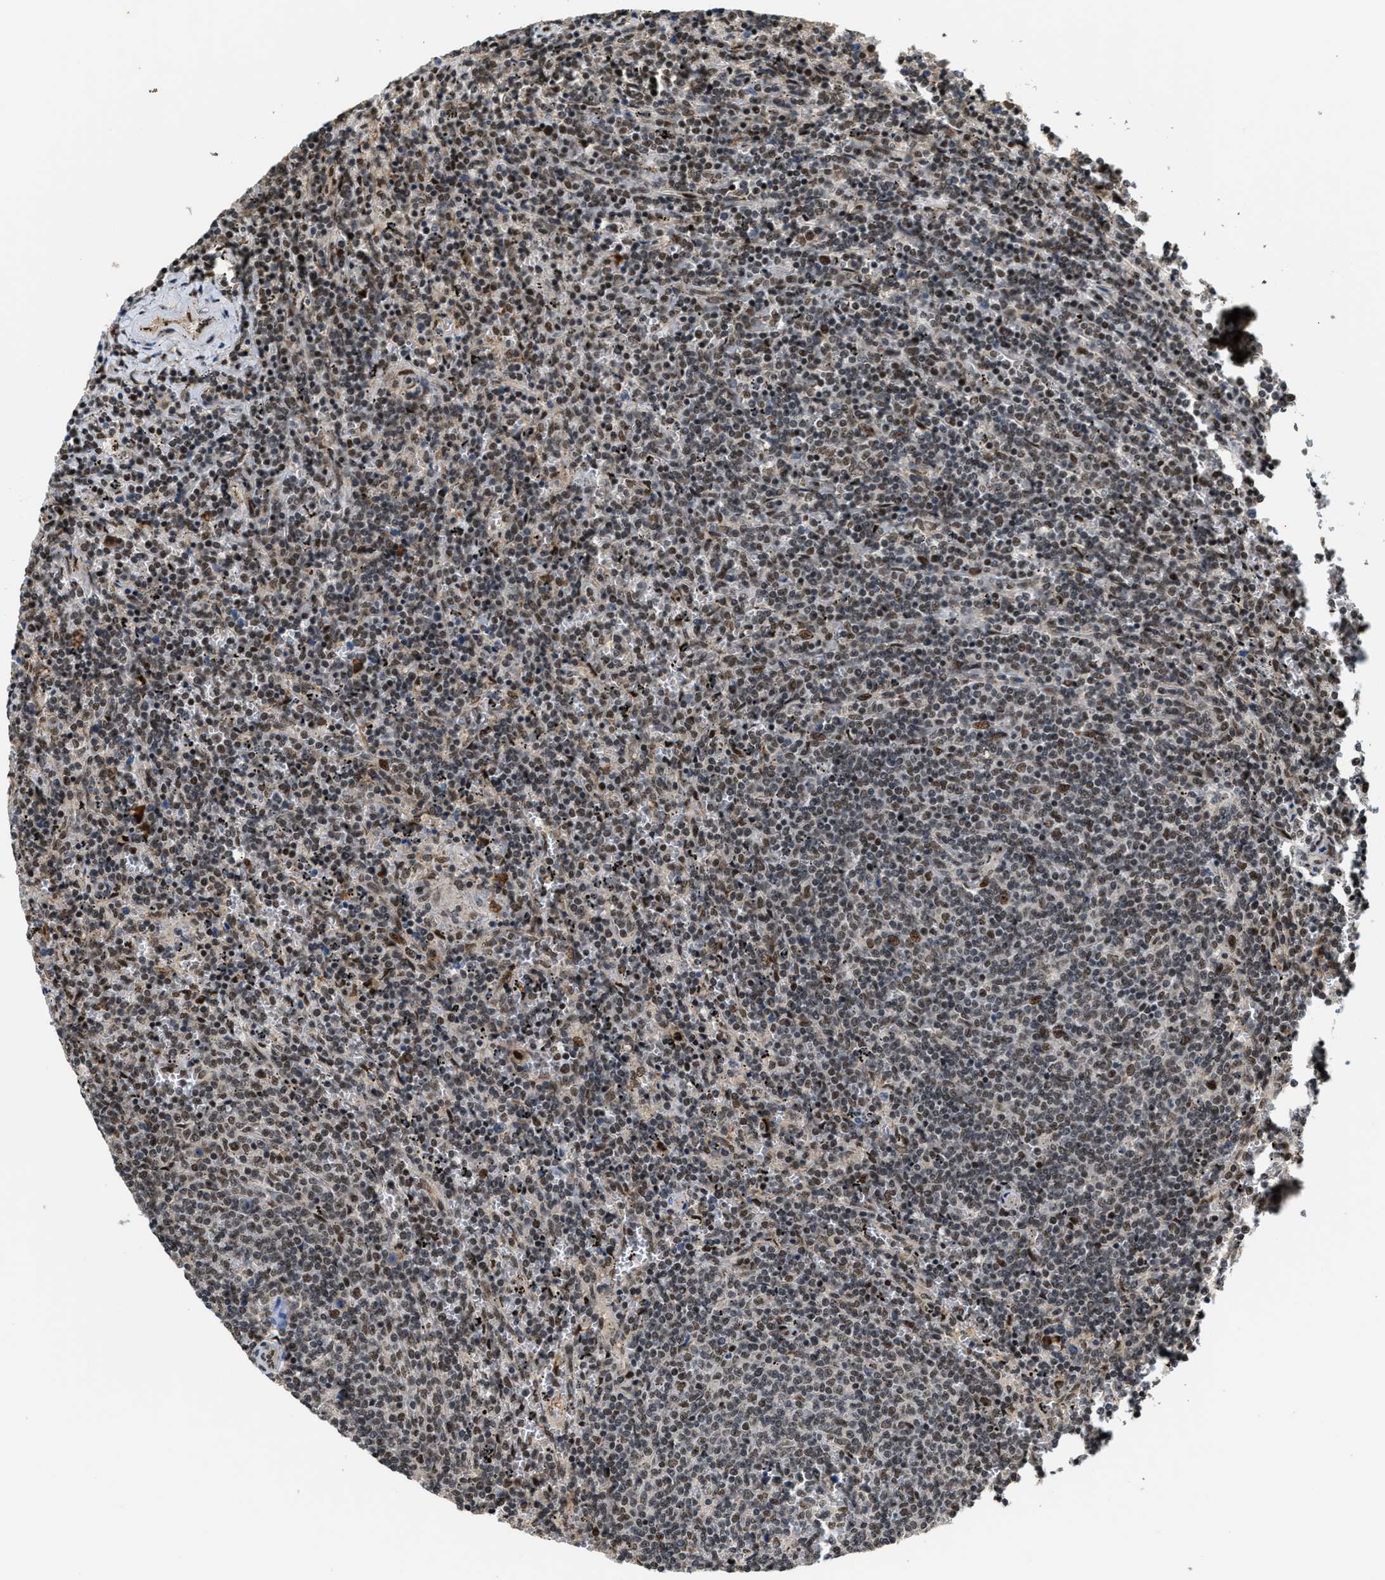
{"staining": {"intensity": "moderate", "quantity": "25%-75%", "location": "nuclear"}, "tissue": "lymphoma", "cell_type": "Tumor cells", "image_type": "cancer", "snomed": [{"axis": "morphology", "description": "Malignant lymphoma, non-Hodgkin's type, Low grade"}, {"axis": "topography", "description": "Spleen"}], "caption": "IHC (DAB) staining of malignant lymphoma, non-Hodgkin's type (low-grade) reveals moderate nuclear protein staining in about 25%-75% of tumor cells.", "gene": "SERTAD2", "patient": {"sex": "female", "age": 50}}